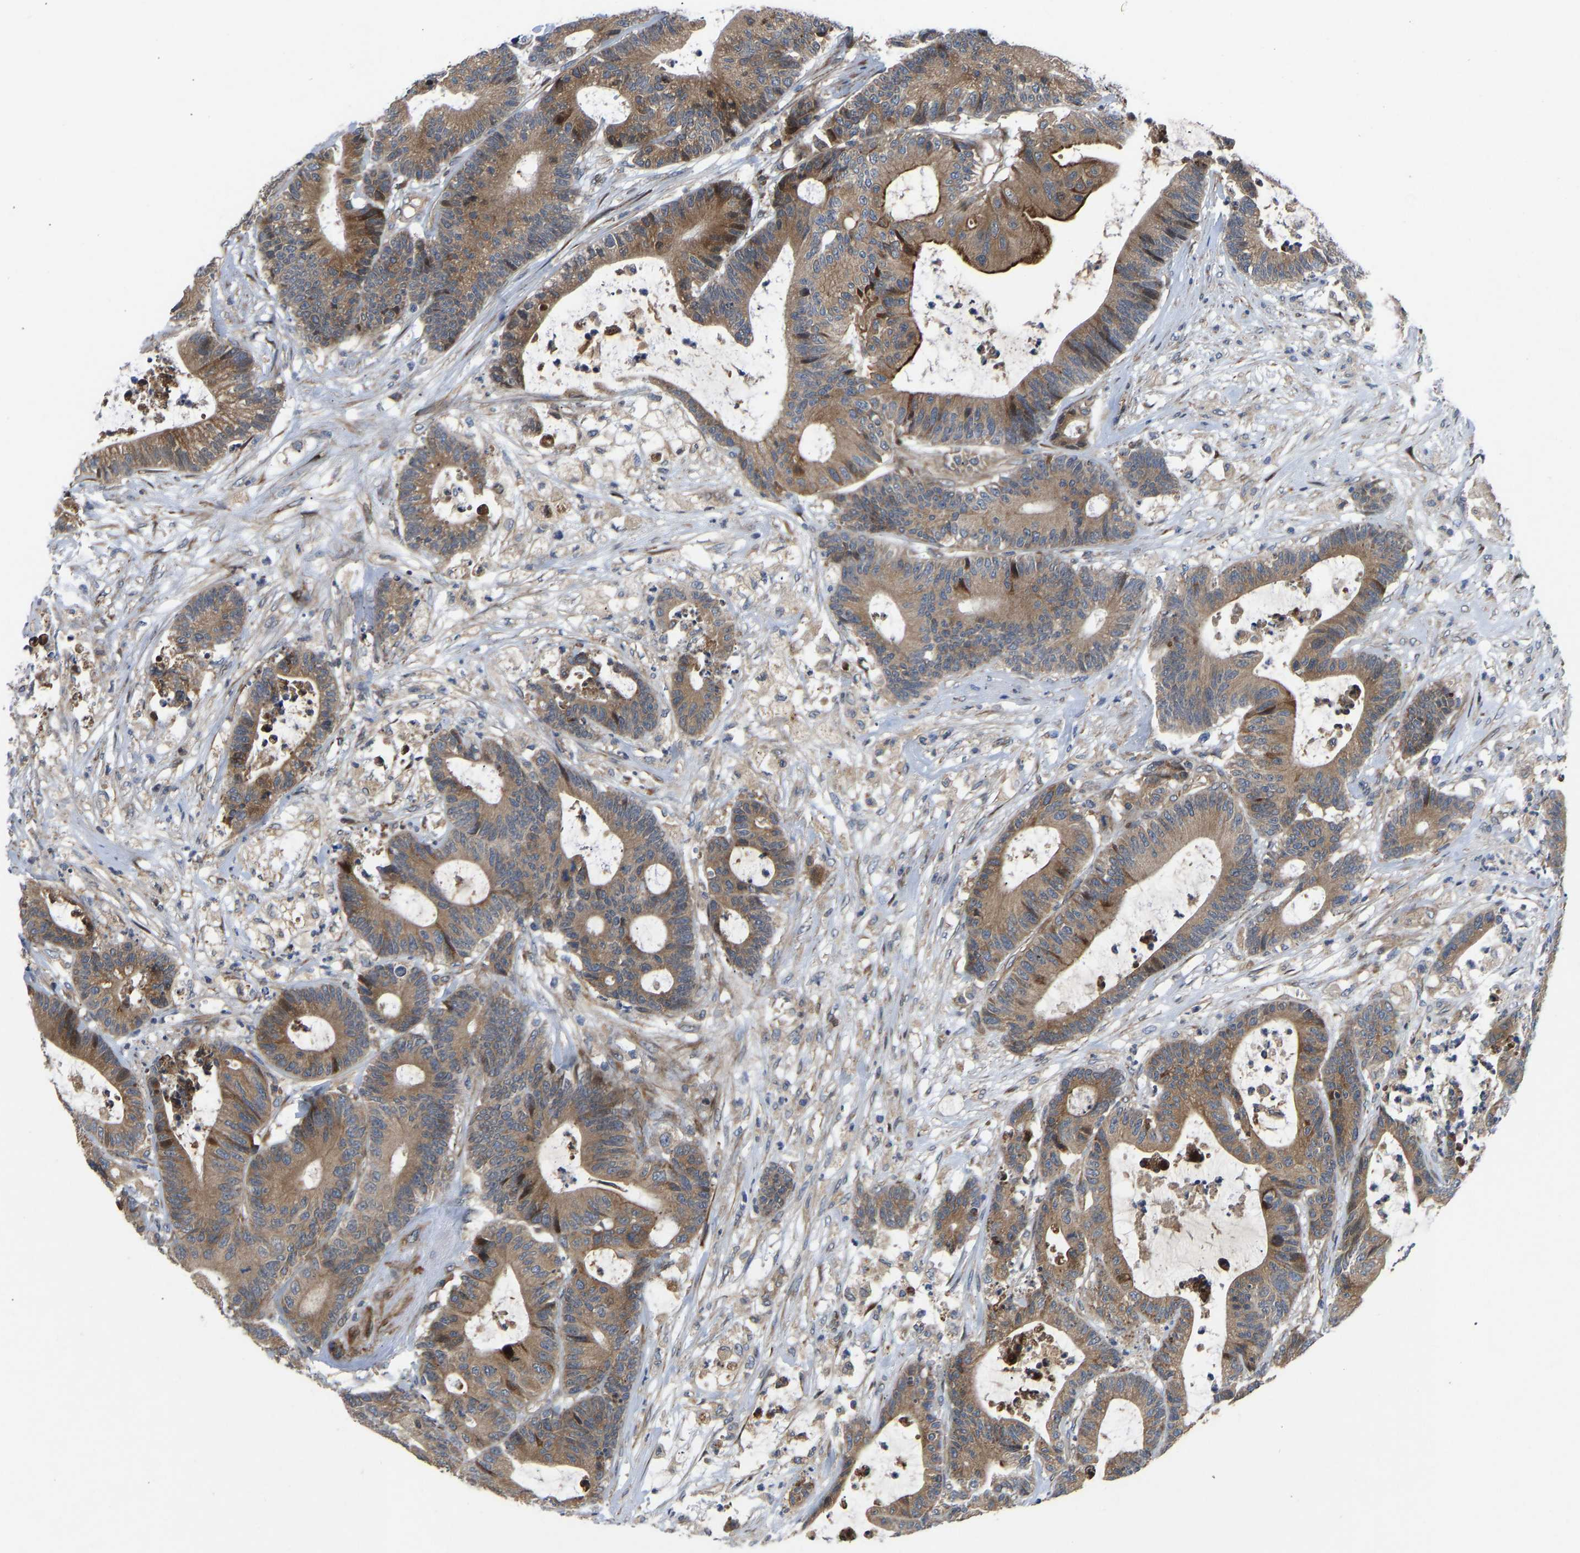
{"staining": {"intensity": "moderate", "quantity": ">75%", "location": "cytoplasmic/membranous"}, "tissue": "colorectal cancer", "cell_type": "Tumor cells", "image_type": "cancer", "snomed": [{"axis": "morphology", "description": "Adenocarcinoma, NOS"}, {"axis": "topography", "description": "Colon"}], "caption": "Human adenocarcinoma (colorectal) stained for a protein (brown) displays moderate cytoplasmic/membranous positive expression in about >75% of tumor cells.", "gene": "TMEM38B", "patient": {"sex": "female", "age": 84}}